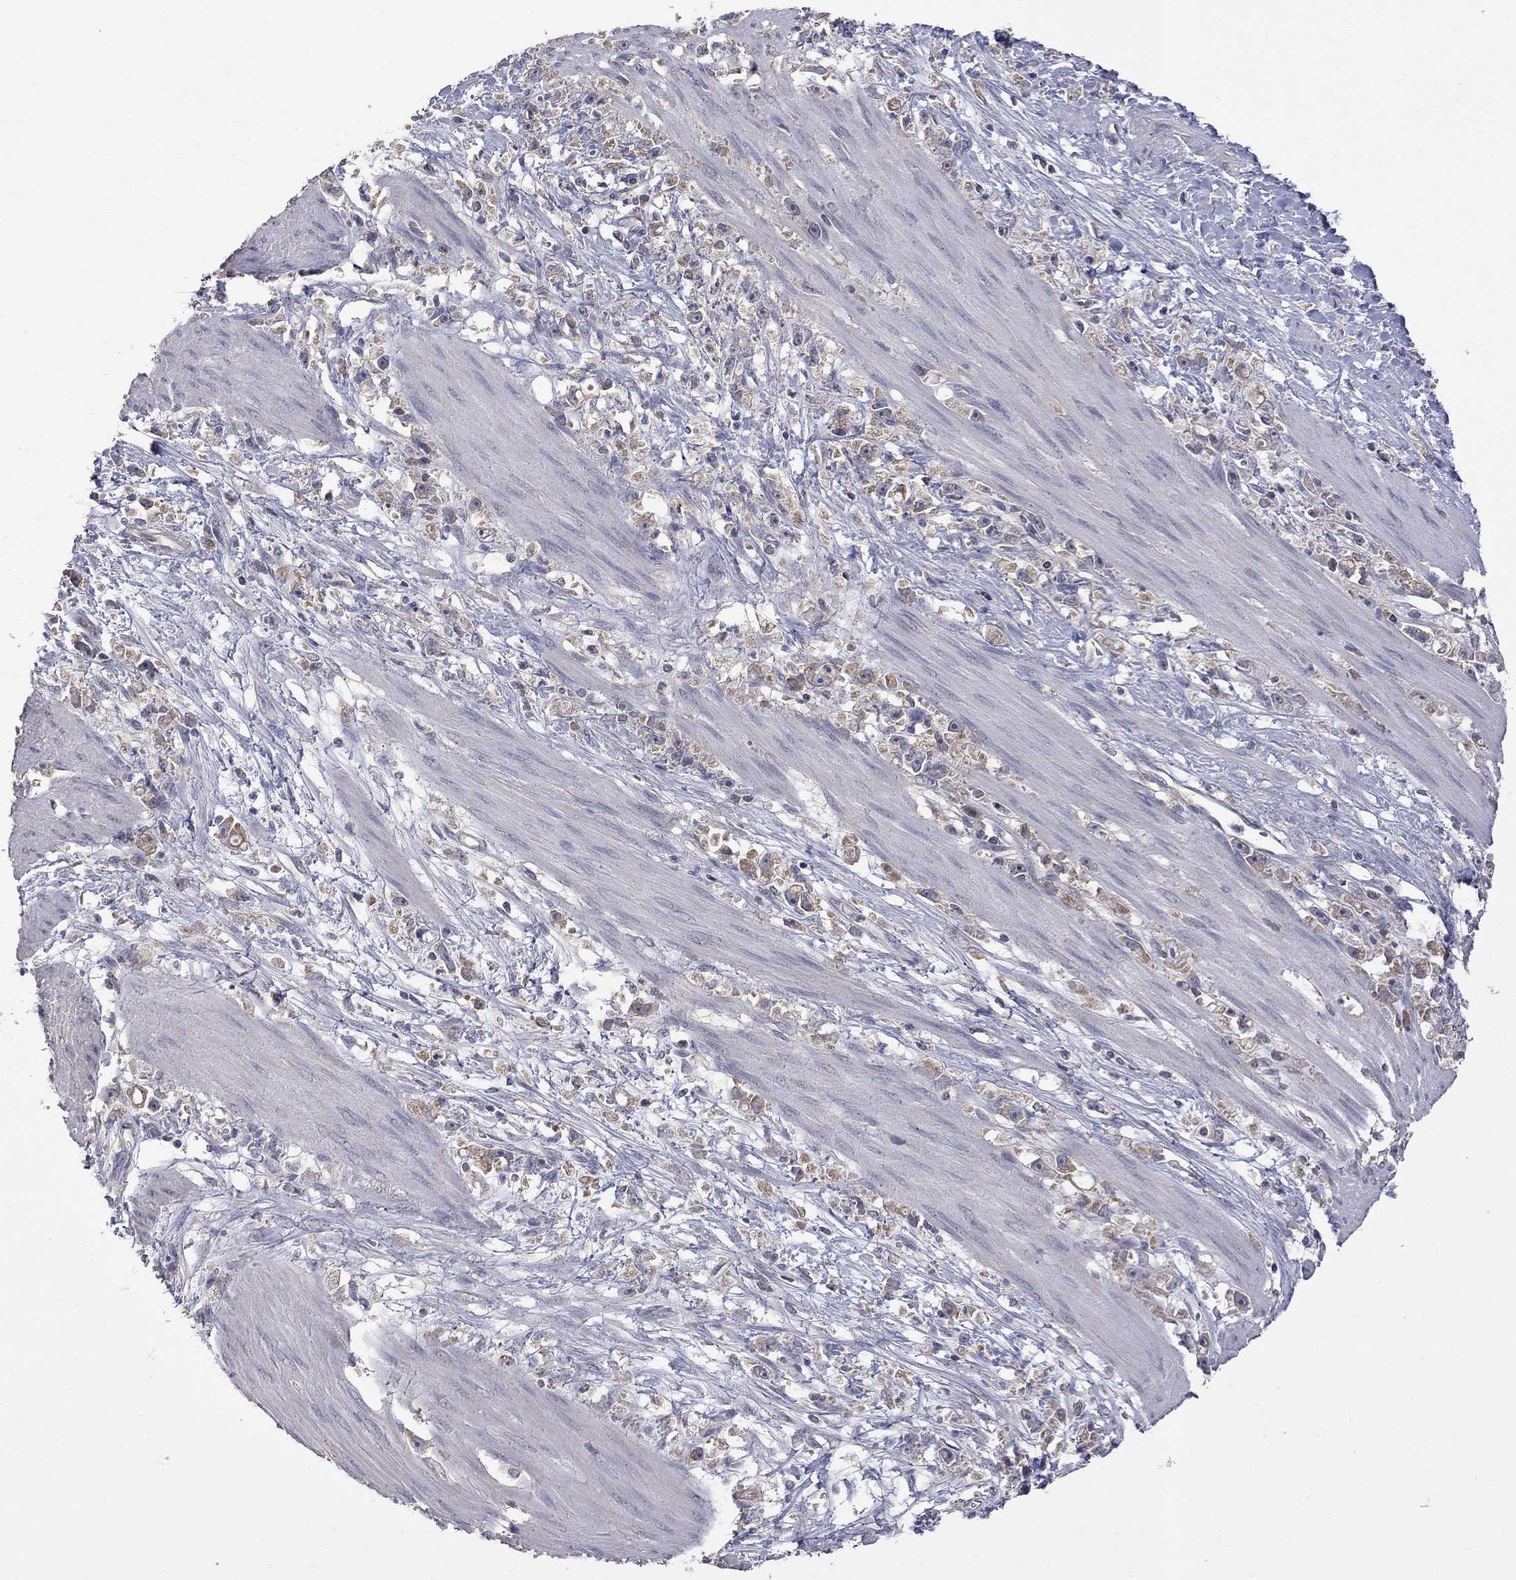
{"staining": {"intensity": "weak", "quantity": ">75%", "location": "cytoplasmic/membranous"}, "tissue": "stomach cancer", "cell_type": "Tumor cells", "image_type": "cancer", "snomed": [{"axis": "morphology", "description": "Adenocarcinoma, NOS"}, {"axis": "topography", "description": "Stomach"}], "caption": "There is low levels of weak cytoplasmic/membranous expression in tumor cells of stomach adenocarcinoma, as demonstrated by immunohistochemical staining (brown color).", "gene": "HTR6", "patient": {"sex": "female", "age": 59}}